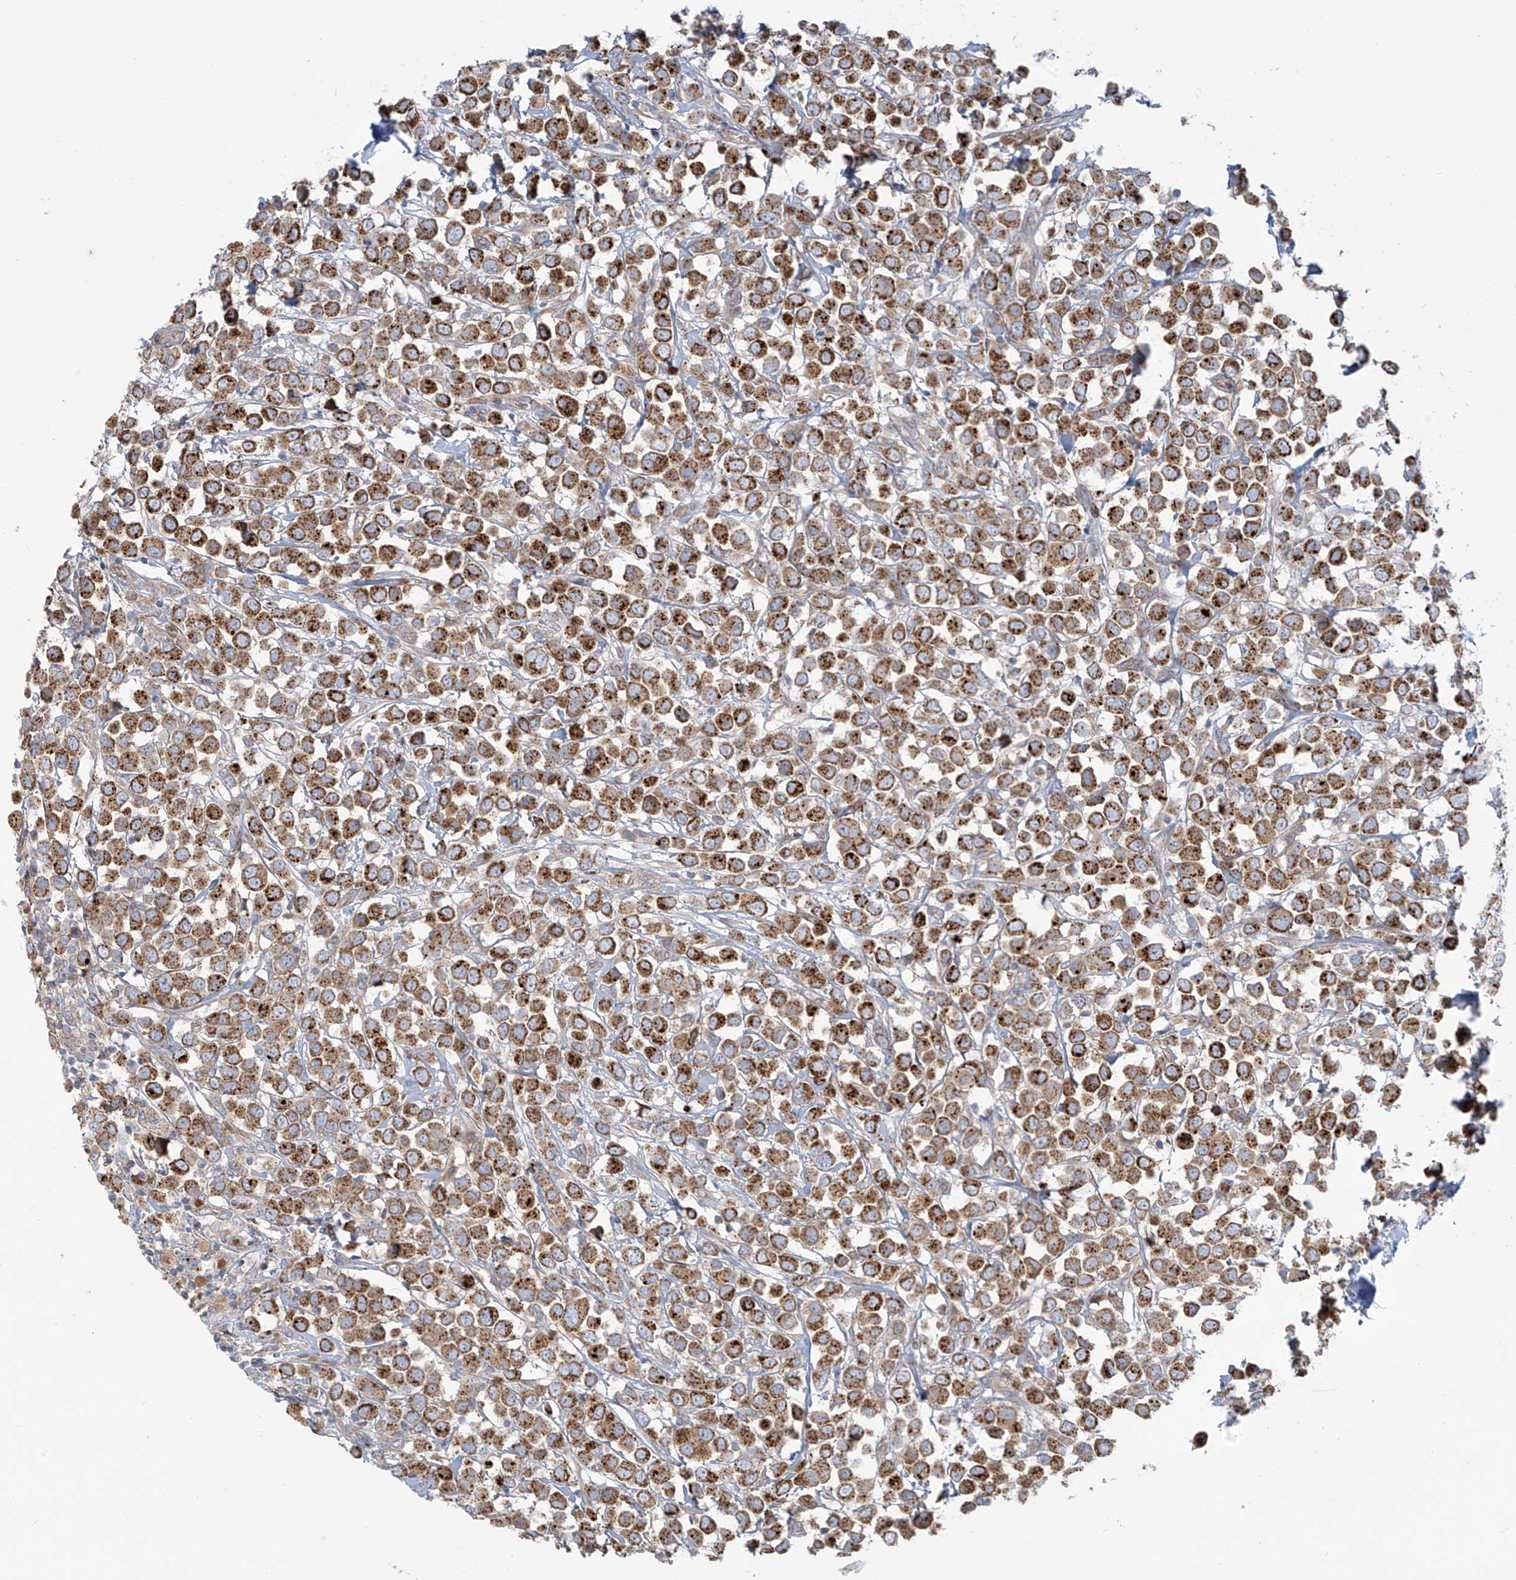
{"staining": {"intensity": "strong", "quantity": "25%-75%", "location": "cytoplasmic/membranous"}, "tissue": "breast cancer", "cell_type": "Tumor cells", "image_type": "cancer", "snomed": [{"axis": "morphology", "description": "Duct carcinoma"}, {"axis": "topography", "description": "Breast"}], "caption": "Brown immunohistochemical staining in human breast cancer exhibits strong cytoplasmic/membranous expression in about 25%-75% of tumor cells.", "gene": "LZTS3", "patient": {"sex": "female", "age": 61}}